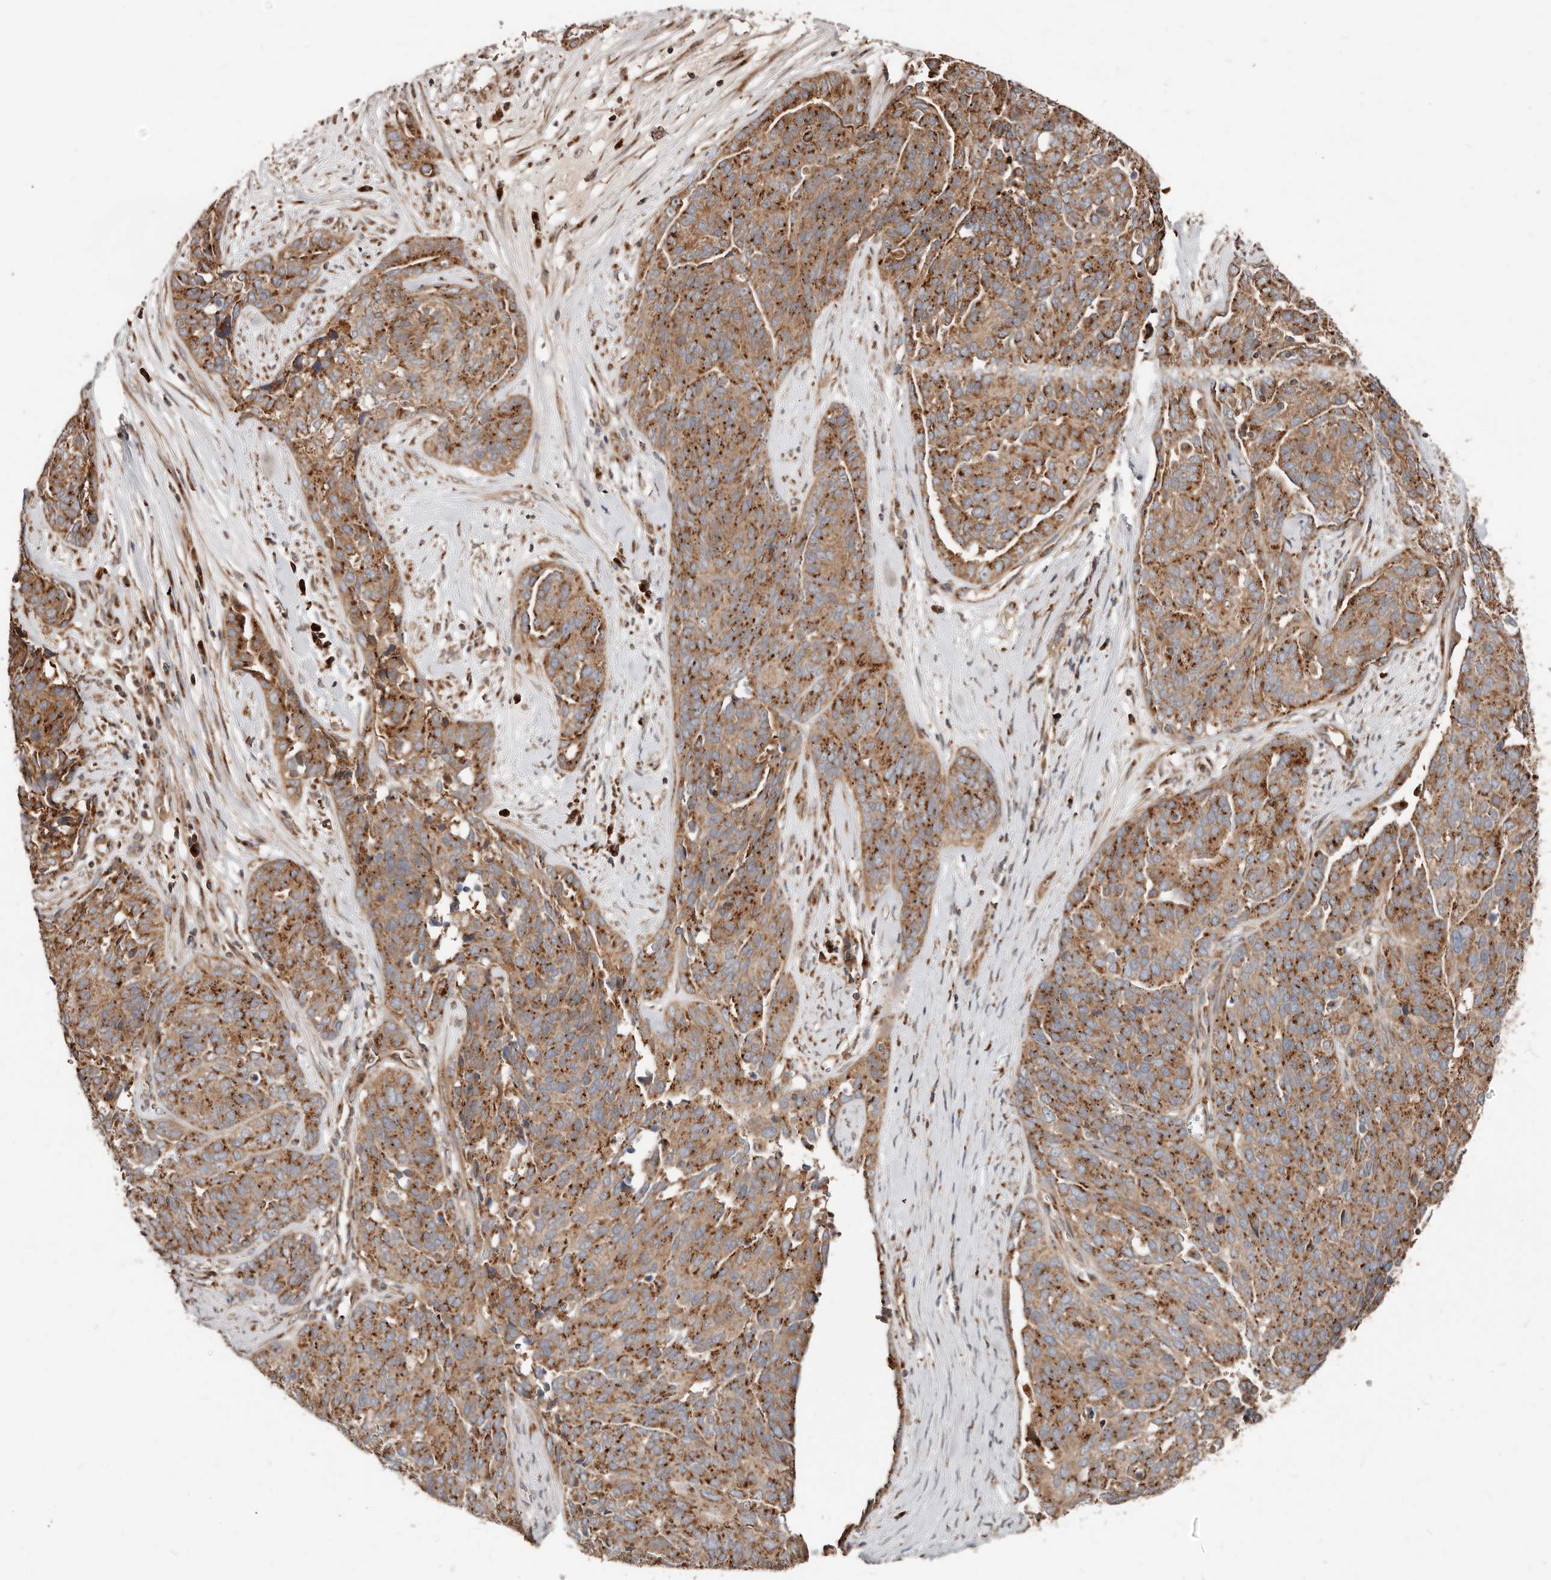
{"staining": {"intensity": "moderate", "quantity": ">75%", "location": "cytoplasmic/membranous"}, "tissue": "ovarian cancer", "cell_type": "Tumor cells", "image_type": "cancer", "snomed": [{"axis": "morphology", "description": "Cystadenocarcinoma, serous, NOS"}, {"axis": "topography", "description": "Ovary"}], "caption": "Immunohistochemical staining of human ovarian cancer displays medium levels of moderate cytoplasmic/membranous protein positivity in approximately >75% of tumor cells. (Brightfield microscopy of DAB IHC at high magnification).", "gene": "COG1", "patient": {"sex": "female", "age": 44}}